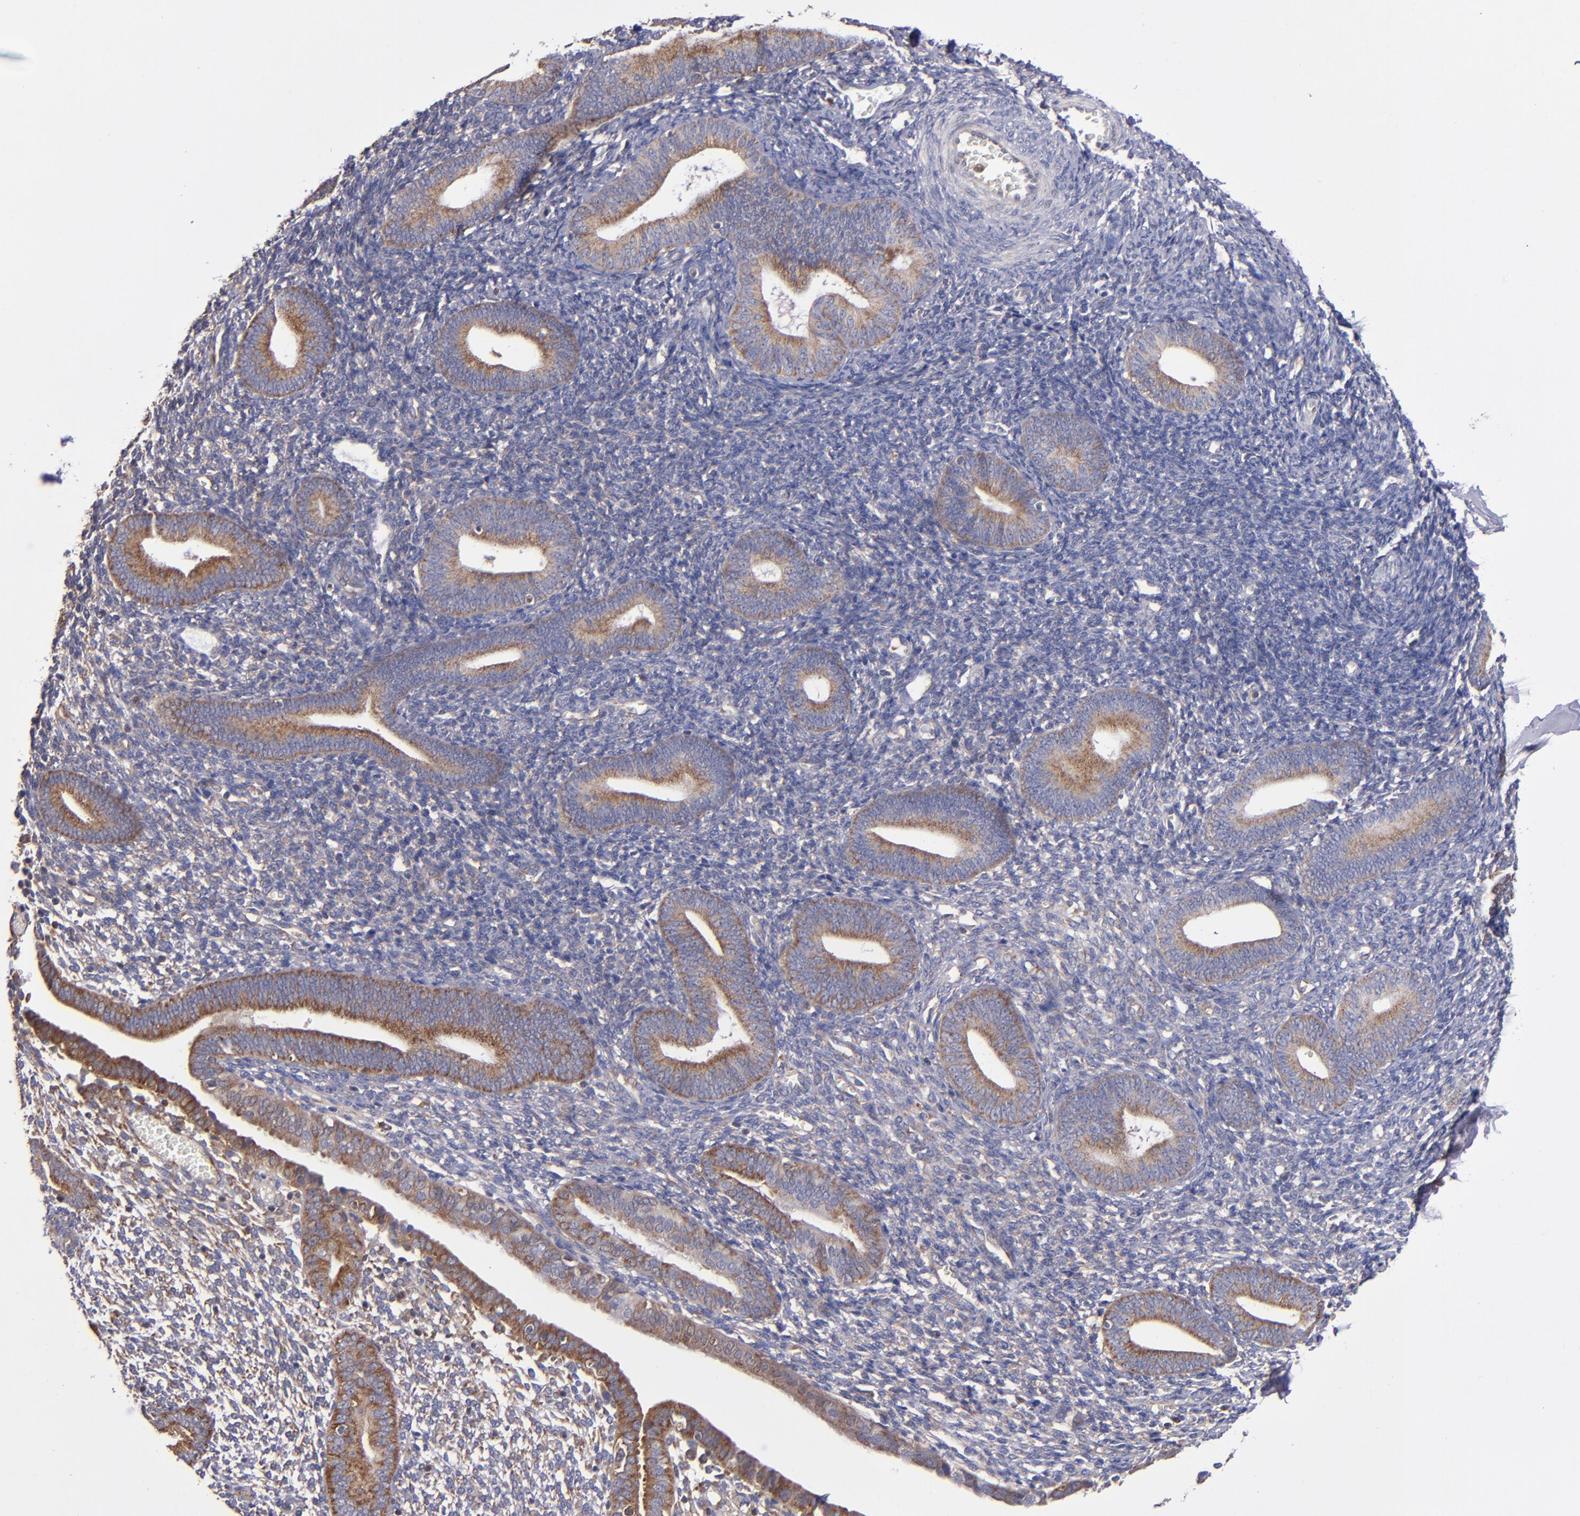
{"staining": {"intensity": "negative", "quantity": "none", "location": "none"}, "tissue": "endometrium", "cell_type": "Cells in endometrial stroma", "image_type": "normal", "snomed": [{"axis": "morphology", "description": "Normal tissue, NOS"}, {"axis": "topography", "description": "Smooth muscle"}, {"axis": "topography", "description": "Endometrium"}], "caption": "Immunohistochemical staining of unremarkable human endometrium exhibits no significant positivity in cells in endometrial stroma.", "gene": "EIF4ENIF1", "patient": {"sex": "female", "age": 57}}